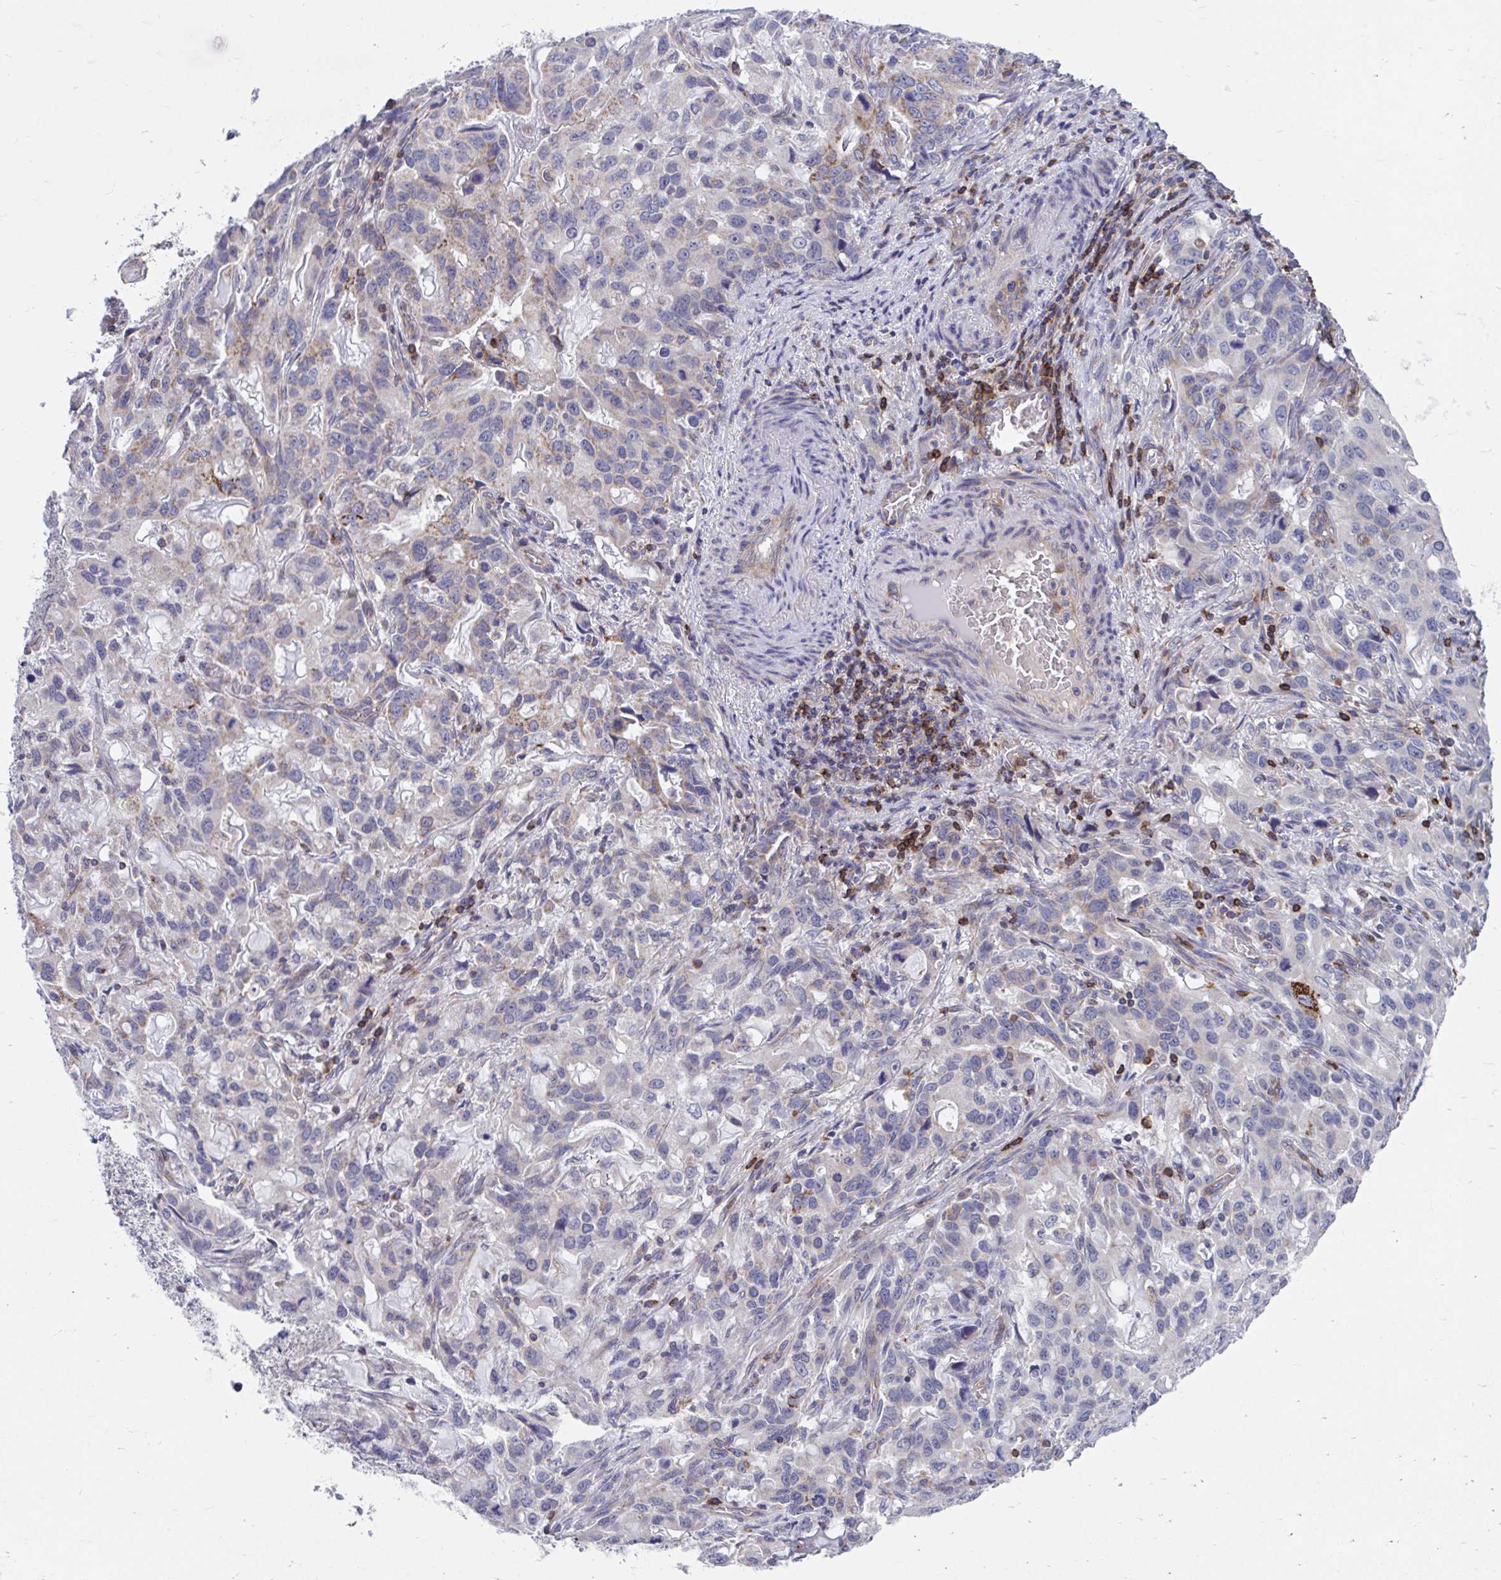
{"staining": {"intensity": "moderate", "quantity": "<25%", "location": "cytoplasmic/membranous"}, "tissue": "stomach cancer", "cell_type": "Tumor cells", "image_type": "cancer", "snomed": [{"axis": "morphology", "description": "Adenocarcinoma, NOS"}, {"axis": "topography", "description": "Stomach, upper"}], "caption": "Tumor cells display low levels of moderate cytoplasmic/membranous expression in approximately <25% of cells in human stomach cancer.", "gene": "FHIP1B", "patient": {"sex": "male", "age": 85}}